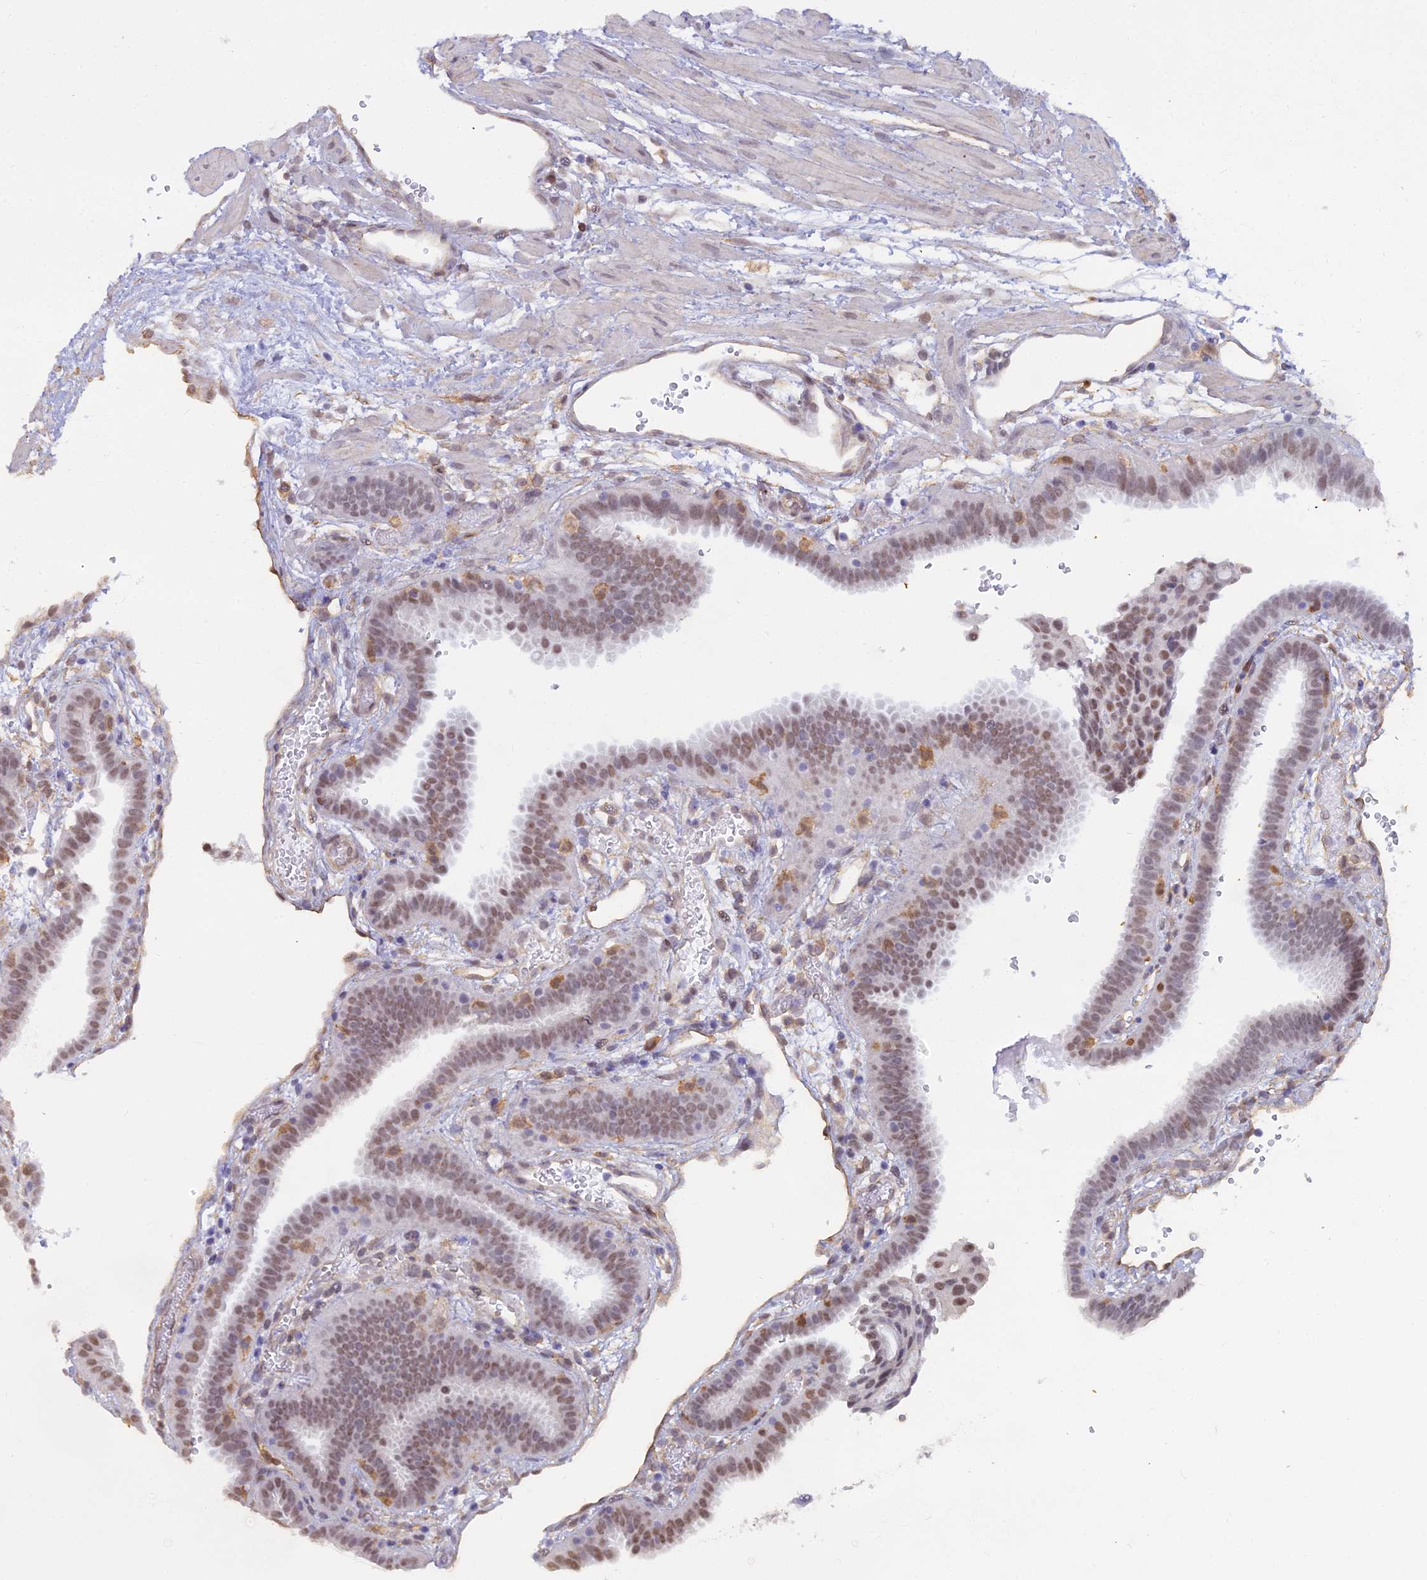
{"staining": {"intensity": "weak", "quantity": "25%-75%", "location": "nuclear"}, "tissue": "fallopian tube", "cell_type": "Glandular cells", "image_type": "normal", "snomed": [{"axis": "morphology", "description": "Normal tissue, NOS"}, {"axis": "topography", "description": "Fallopian tube"}], "caption": "This is an image of immunohistochemistry (IHC) staining of unremarkable fallopian tube, which shows weak expression in the nuclear of glandular cells.", "gene": "BLNK", "patient": {"sex": "female", "age": 37}}